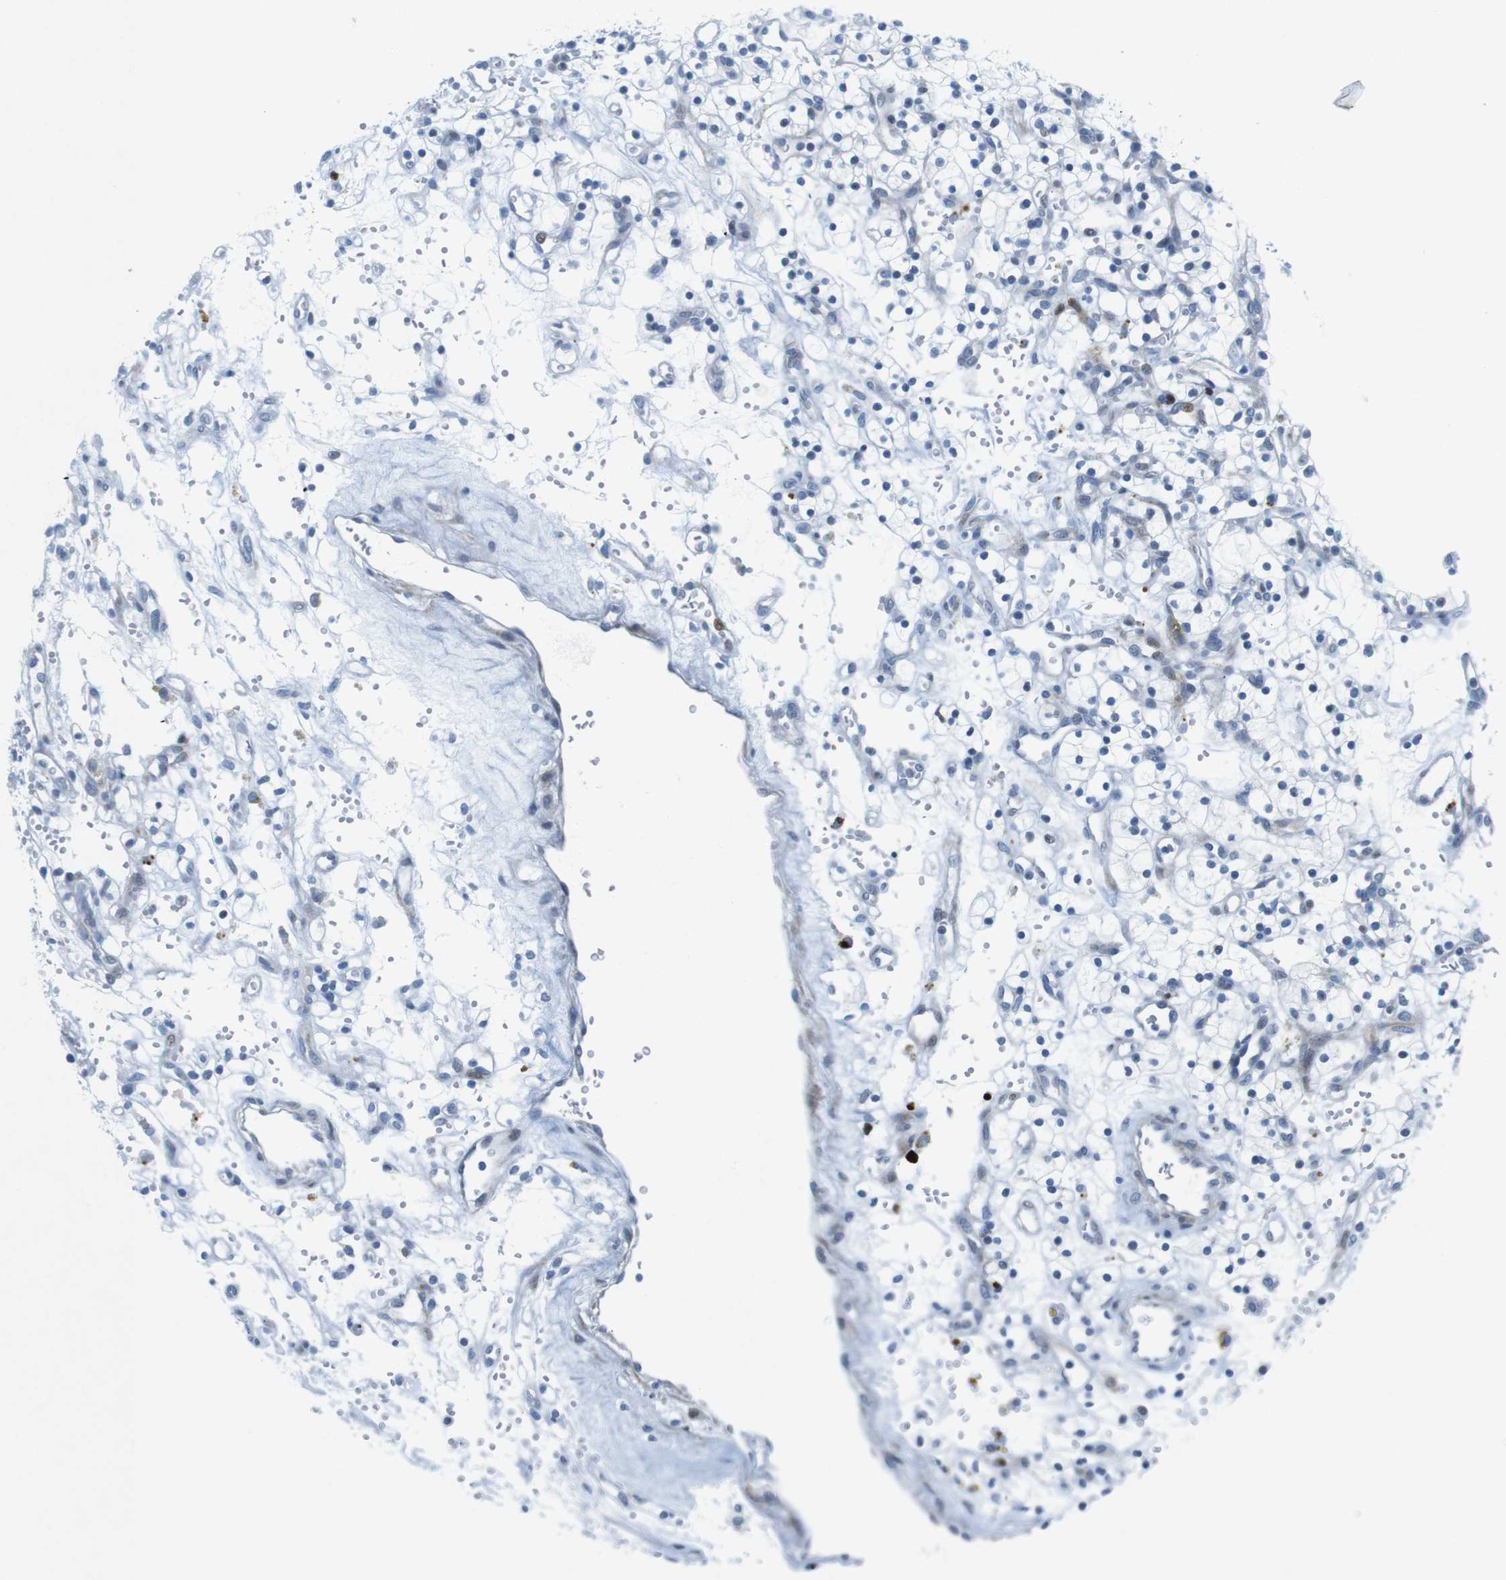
{"staining": {"intensity": "negative", "quantity": "none", "location": "none"}, "tissue": "renal cancer", "cell_type": "Tumor cells", "image_type": "cancer", "snomed": [{"axis": "morphology", "description": "Adenocarcinoma, NOS"}, {"axis": "topography", "description": "Kidney"}], "caption": "A high-resolution micrograph shows IHC staining of adenocarcinoma (renal), which demonstrates no significant staining in tumor cells. Brightfield microscopy of IHC stained with DAB (brown) and hematoxylin (blue), captured at high magnification.", "gene": "CHAF1A", "patient": {"sex": "female", "age": 57}}